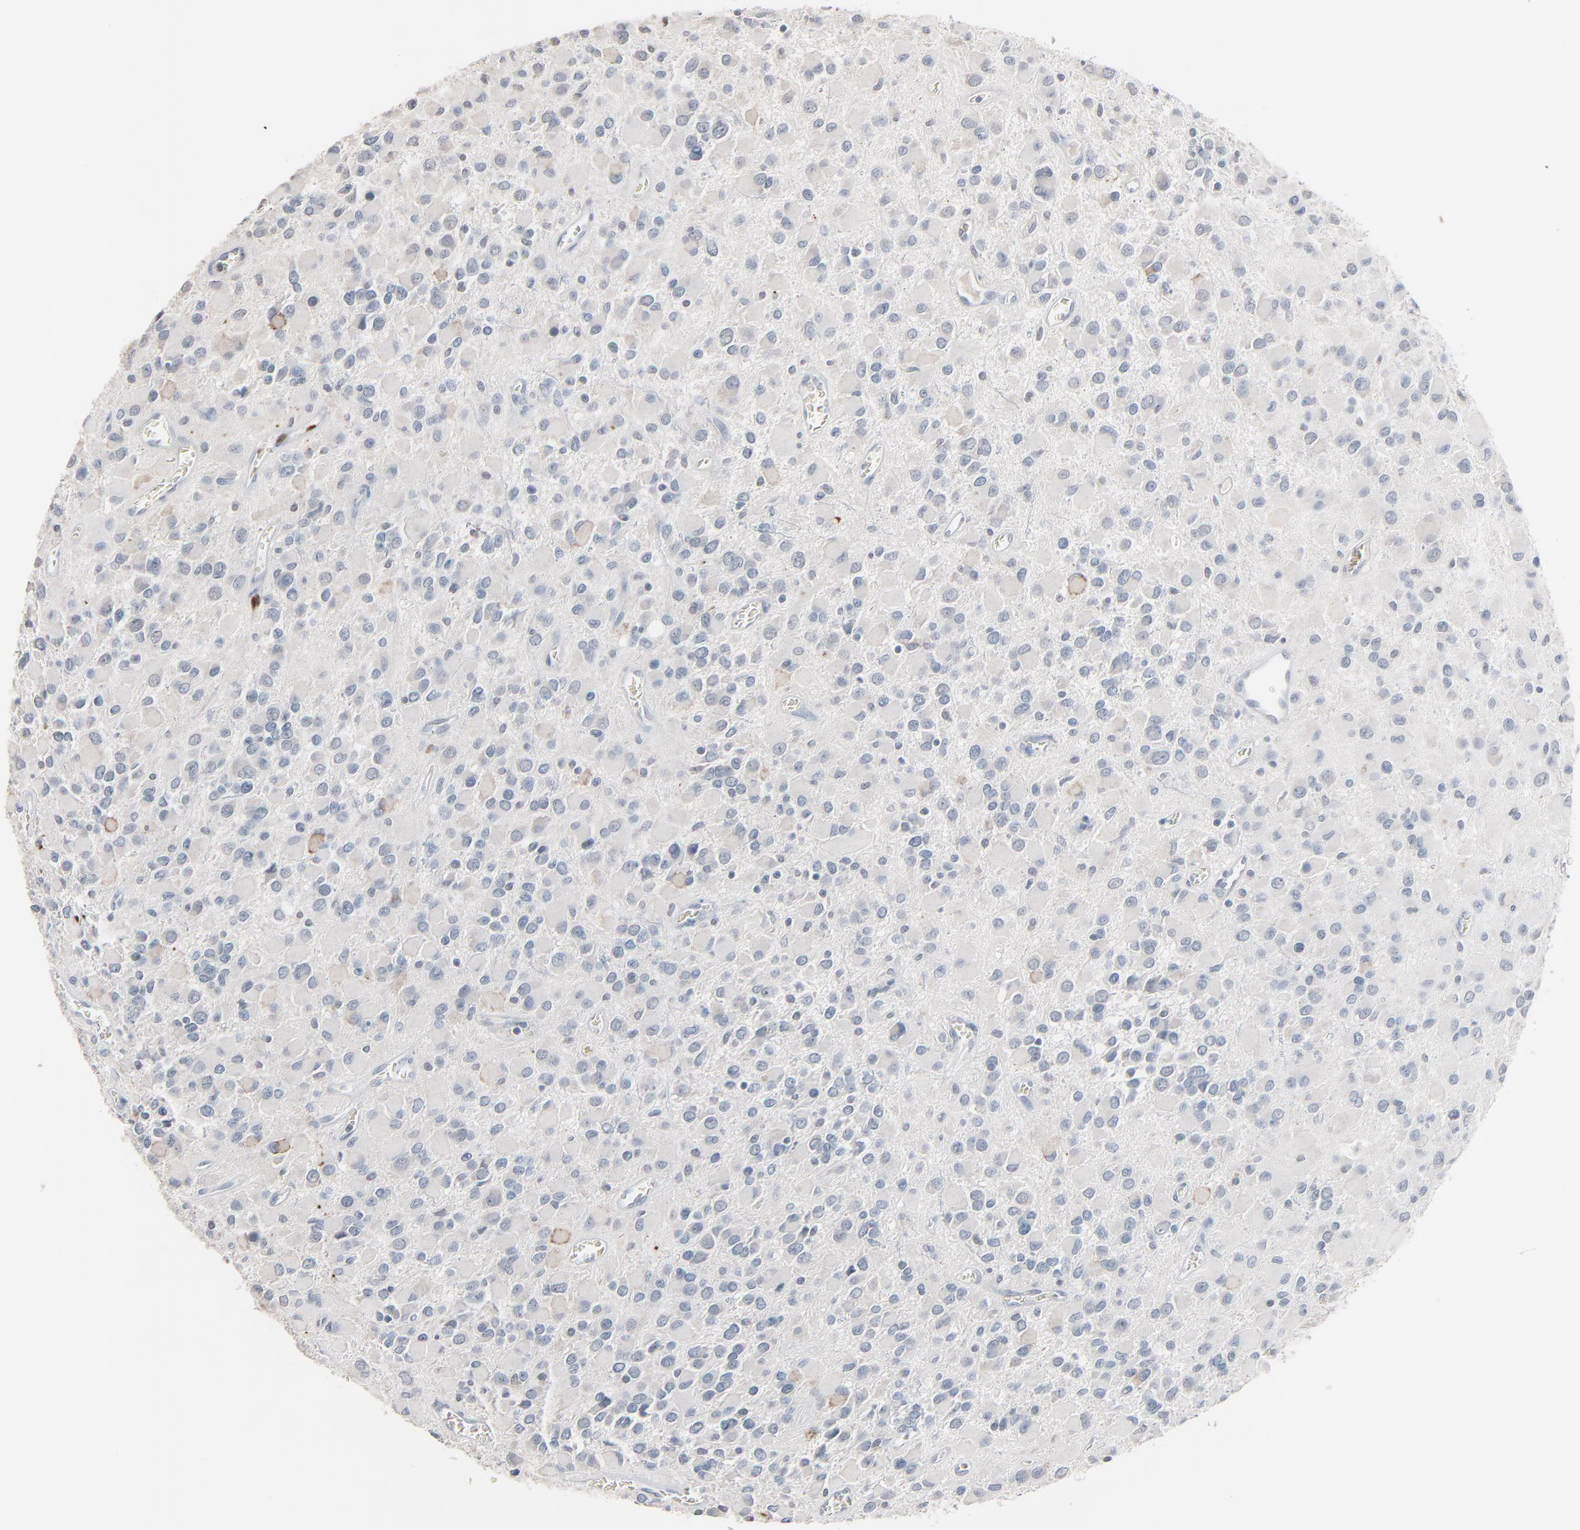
{"staining": {"intensity": "negative", "quantity": "none", "location": "none"}, "tissue": "glioma", "cell_type": "Tumor cells", "image_type": "cancer", "snomed": [{"axis": "morphology", "description": "Glioma, malignant, Low grade"}, {"axis": "topography", "description": "Brain"}], "caption": "Immunohistochemistry (IHC) of malignant low-grade glioma displays no positivity in tumor cells. (Immunohistochemistry, brightfield microscopy, high magnification).", "gene": "SAGE1", "patient": {"sex": "male", "age": 42}}